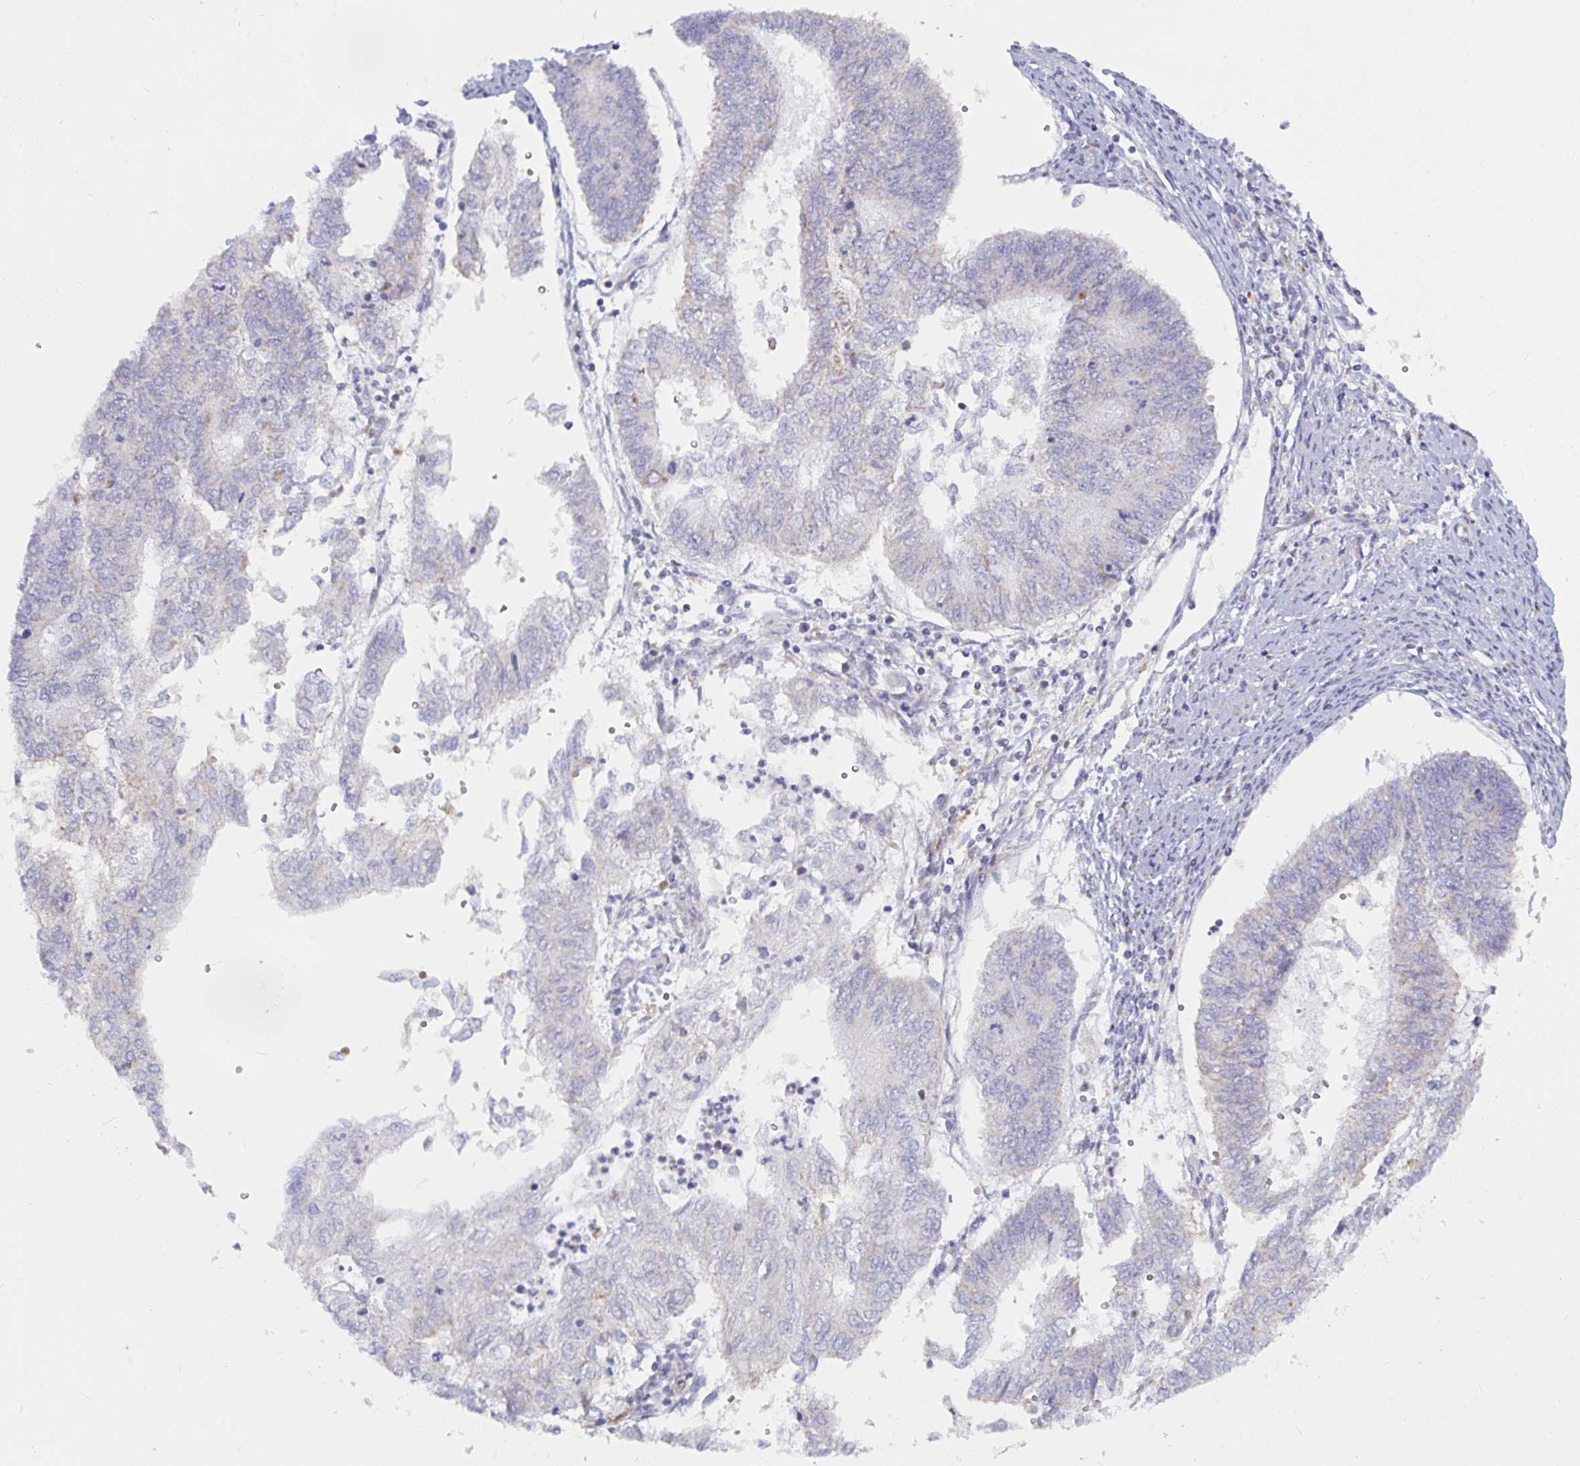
{"staining": {"intensity": "negative", "quantity": "none", "location": "none"}, "tissue": "endometrial cancer", "cell_type": "Tumor cells", "image_type": "cancer", "snomed": [{"axis": "morphology", "description": "Adenocarcinoma, NOS"}, {"axis": "topography", "description": "Endometrium"}], "caption": "A photomicrograph of human endometrial cancer is negative for staining in tumor cells.", "gene": "ATG9A", "patient": {"sex": "female", "age": 68}}